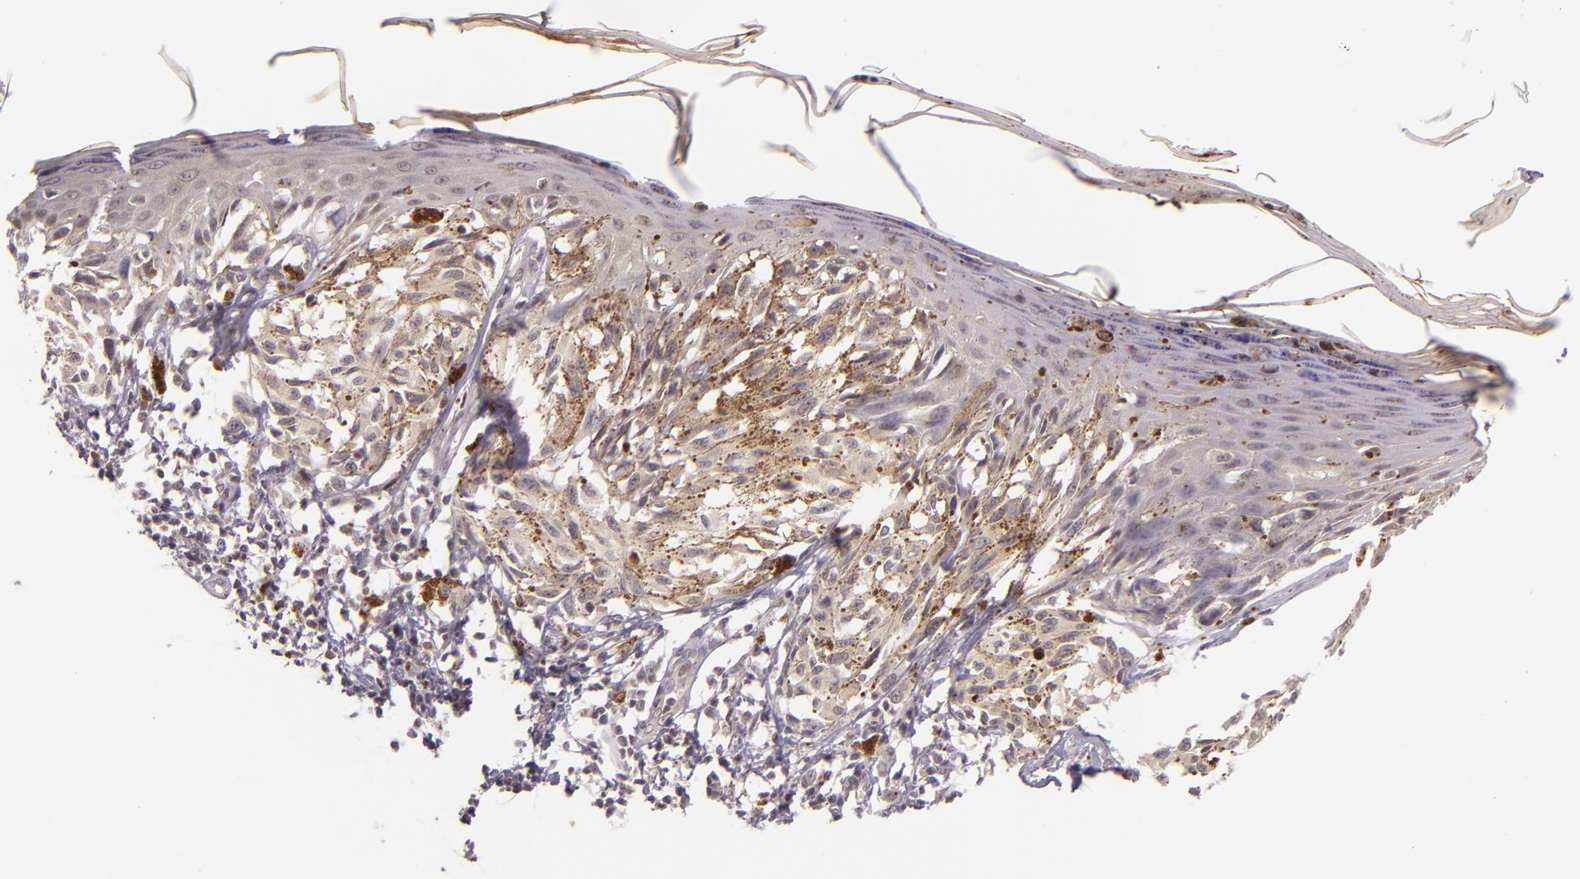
{"staining": {"intensity": "weak", "quantity": ">75%", "location": "cytoplasmic/membranous"}, "tissue": "melanoma", "cell_type": "Tumor cells", "image_type": "cancer", "snomed": [{"axis": "morphology", "description": "Malignant melanoma, NOS"}, {"axis": "topography", "description": "Skin"}], "caption": "This is a histology image of immunohistochemistry staining of melanoma, which shows weak positivity in the cytoplasmic/membranous of tumor cells.", "gene": "CASP8", "patient": {"sex": "female", "age": 72}}